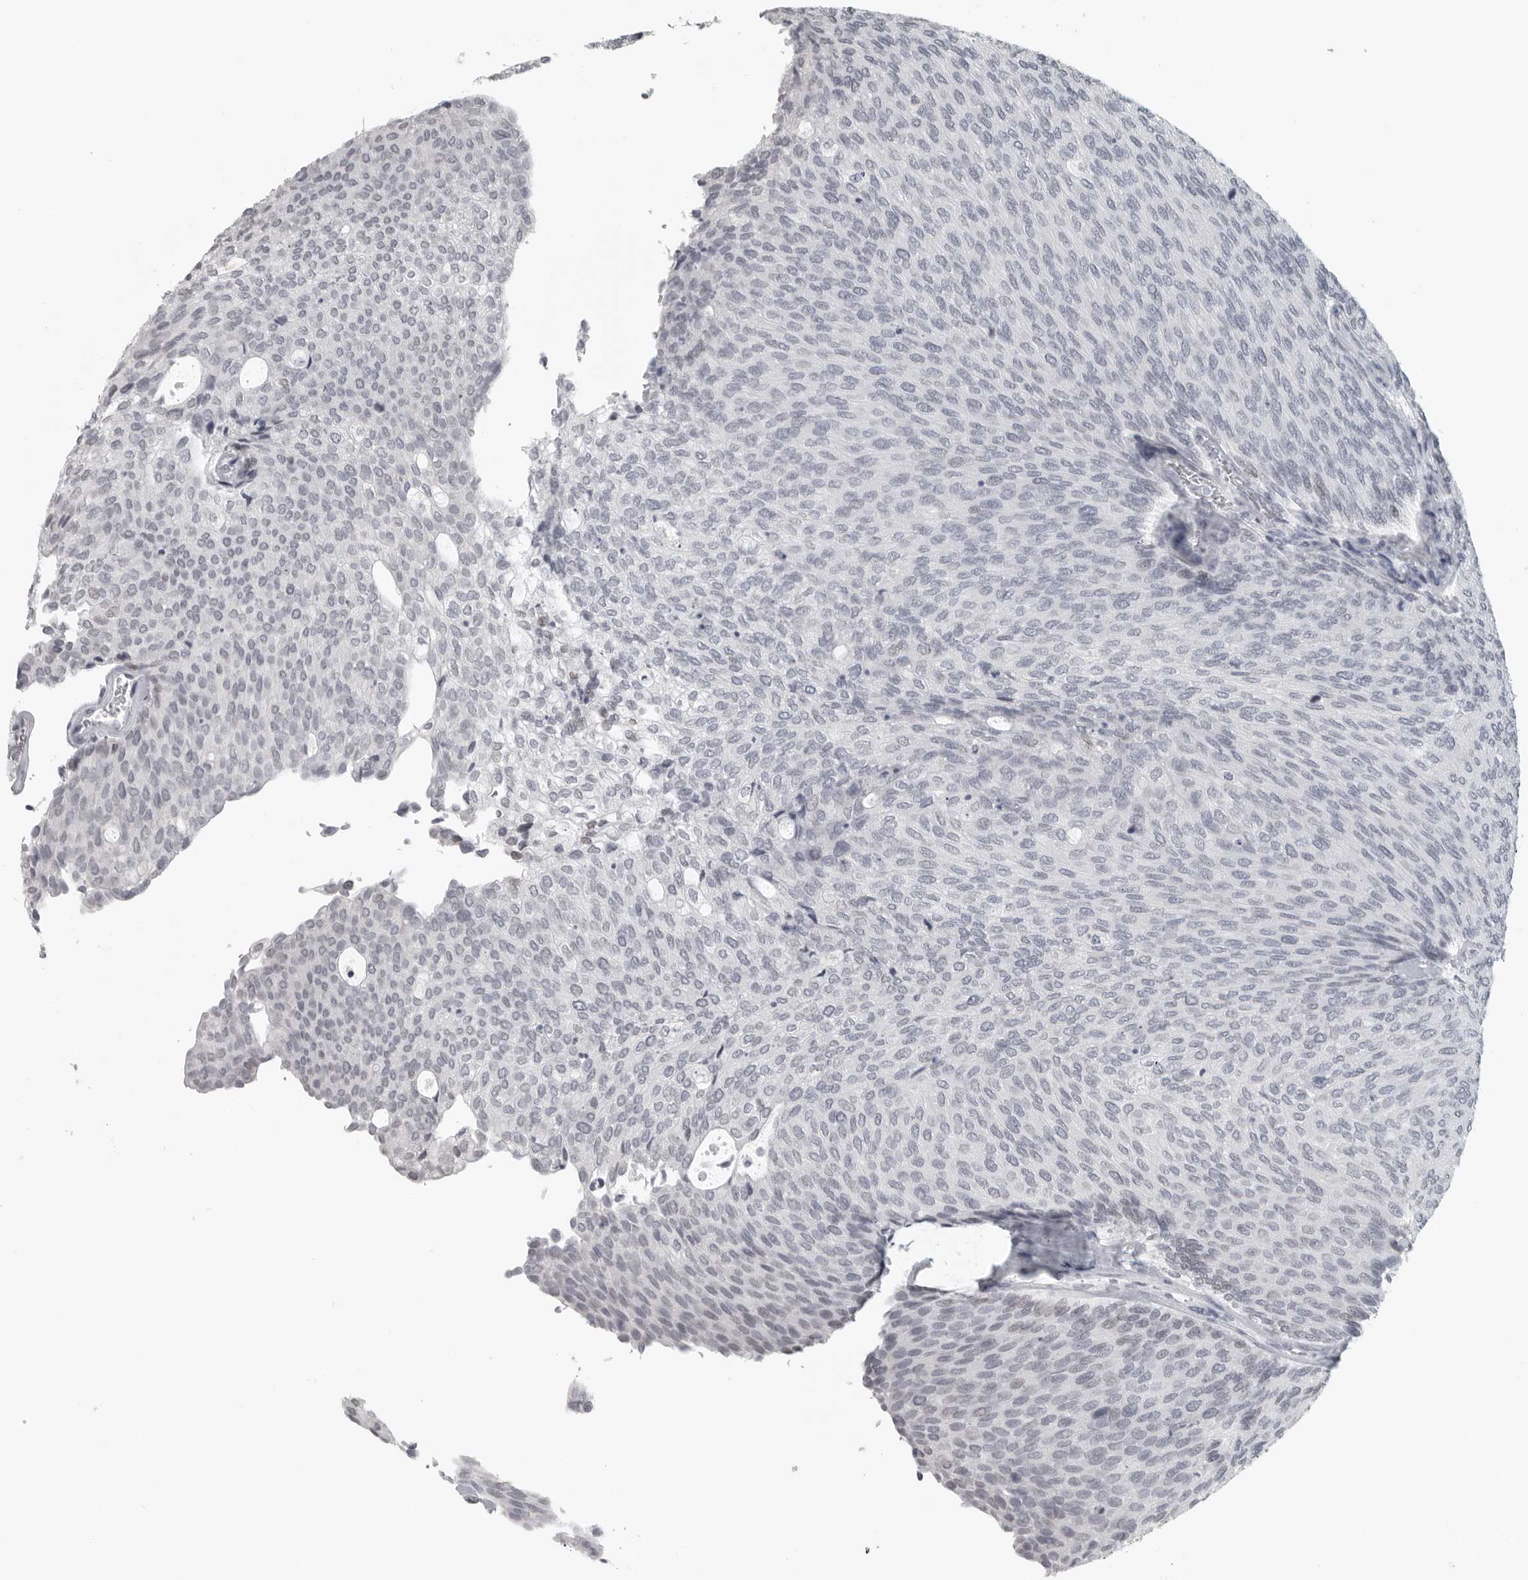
{"staining": {"intensity": "negative", "quantity": "none", "location": "none"}, "tissue": "urothelial cancer", "cell_type": "Tumor cells", "image_type": "cancer", "snomed": [{"axis": "morphology", "description": "Urothelial carcinoma, Low grade"}, {"axis": "topography", "description": "Urinary bladder"}], "caption": "Image shows no significant protein expression in tumor cells of low-grade urothelial carcinoma.", "gene": "SATB2", "patient": {"sex": "female", "age": 79}}